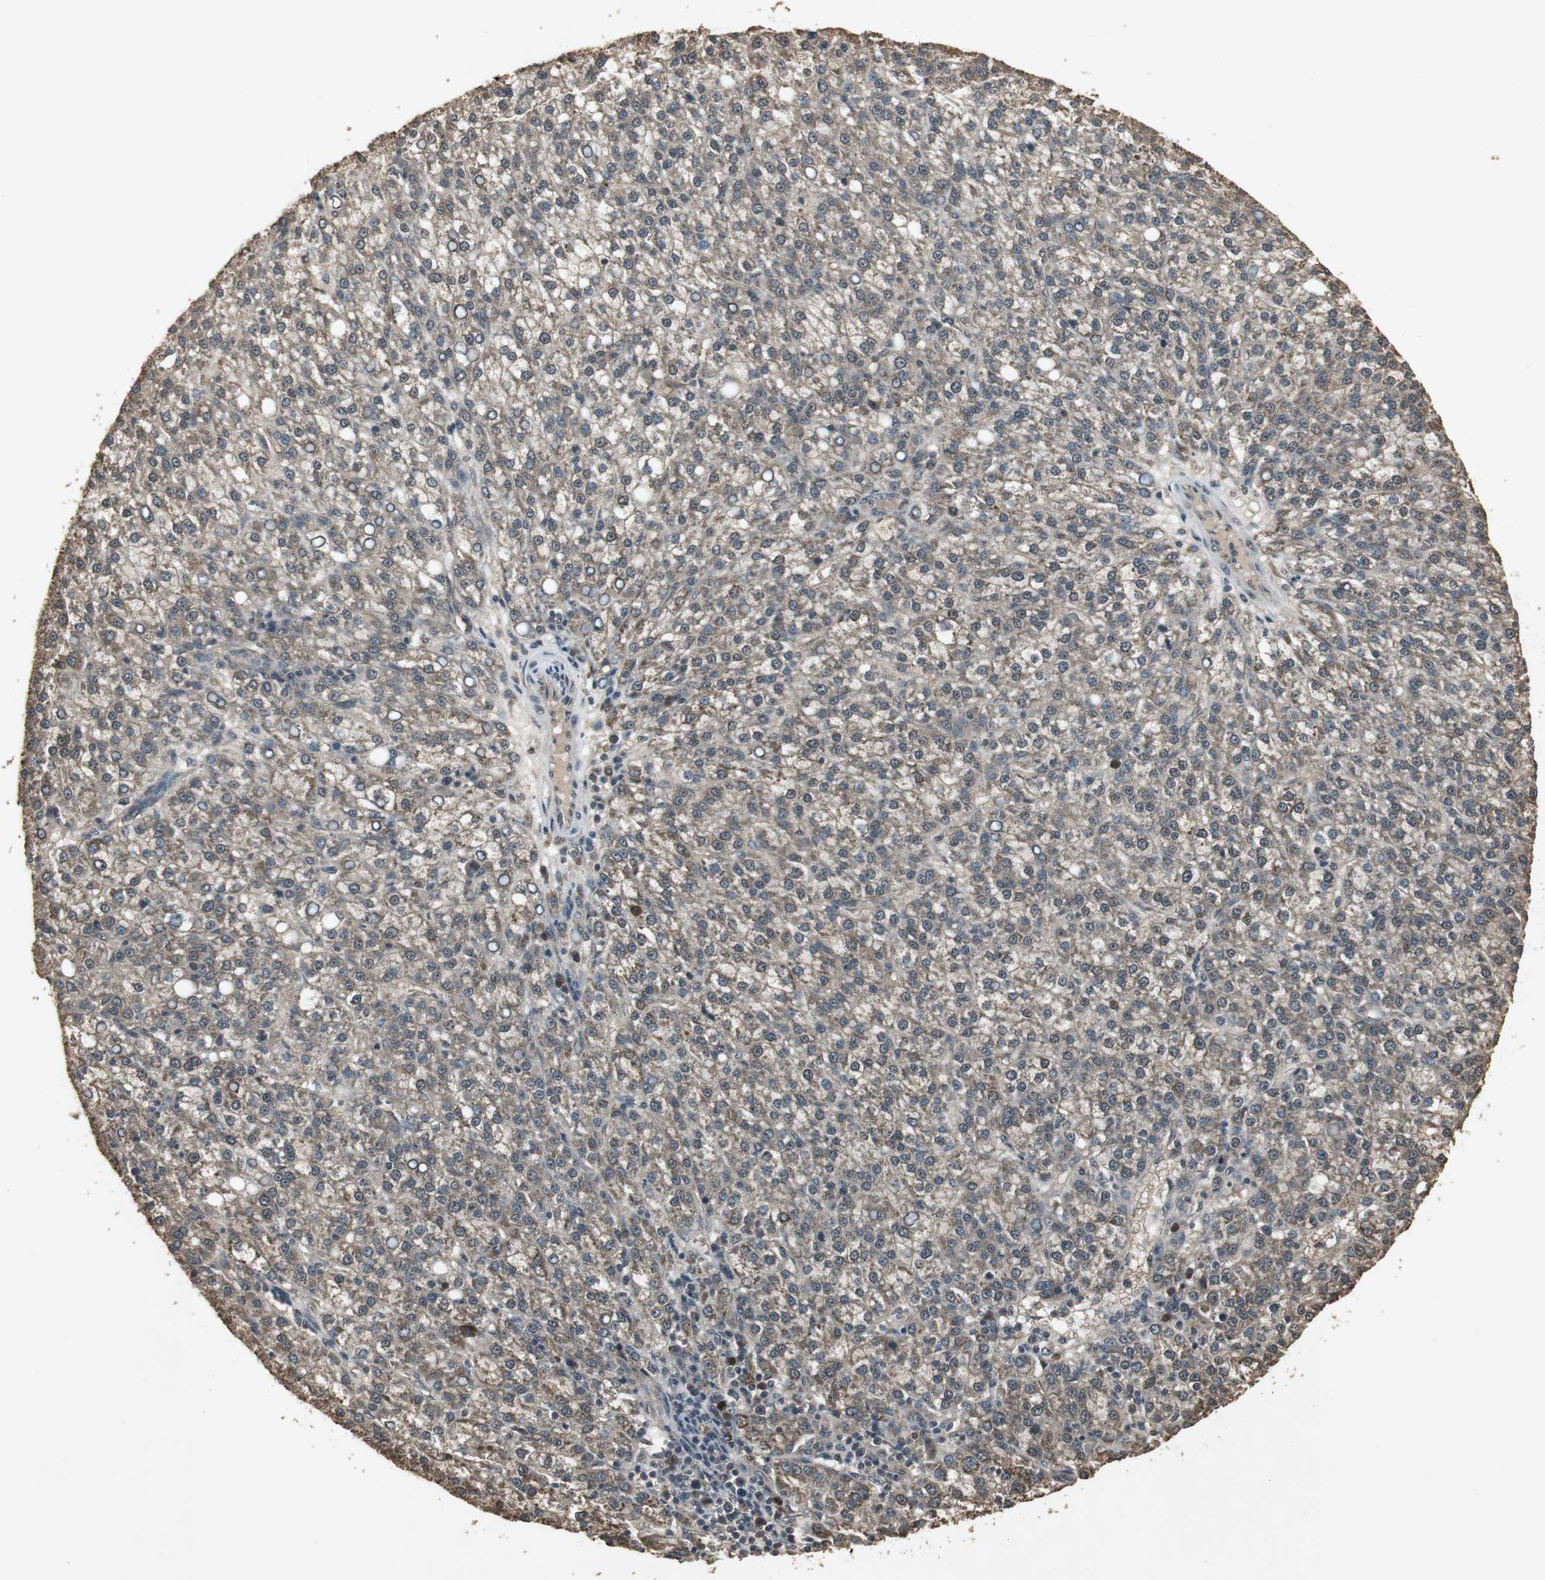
{"staining": {"intensity": "moderate", "quantity": ">75%", "location": "cytoplasmic/membranous"}, "tissue": "liver cancer", "cell_type": "Tumor cells", "image_type": "cancer", "snomed": [{"axis": "morphology", "description": "Carcinoma, Hepatocellular, NOS"}, {"axis": "topography", "description": "Liver"}], "caption": "About >75% of tumor cells in liver cancer (hepatocellular carcinoma) show moderate cytoplasmic/membranous protein staining as visualized by brown immunohistochemical staining.", "gene": "EMX1", "patient": {"sex": "female", "age": 58}}